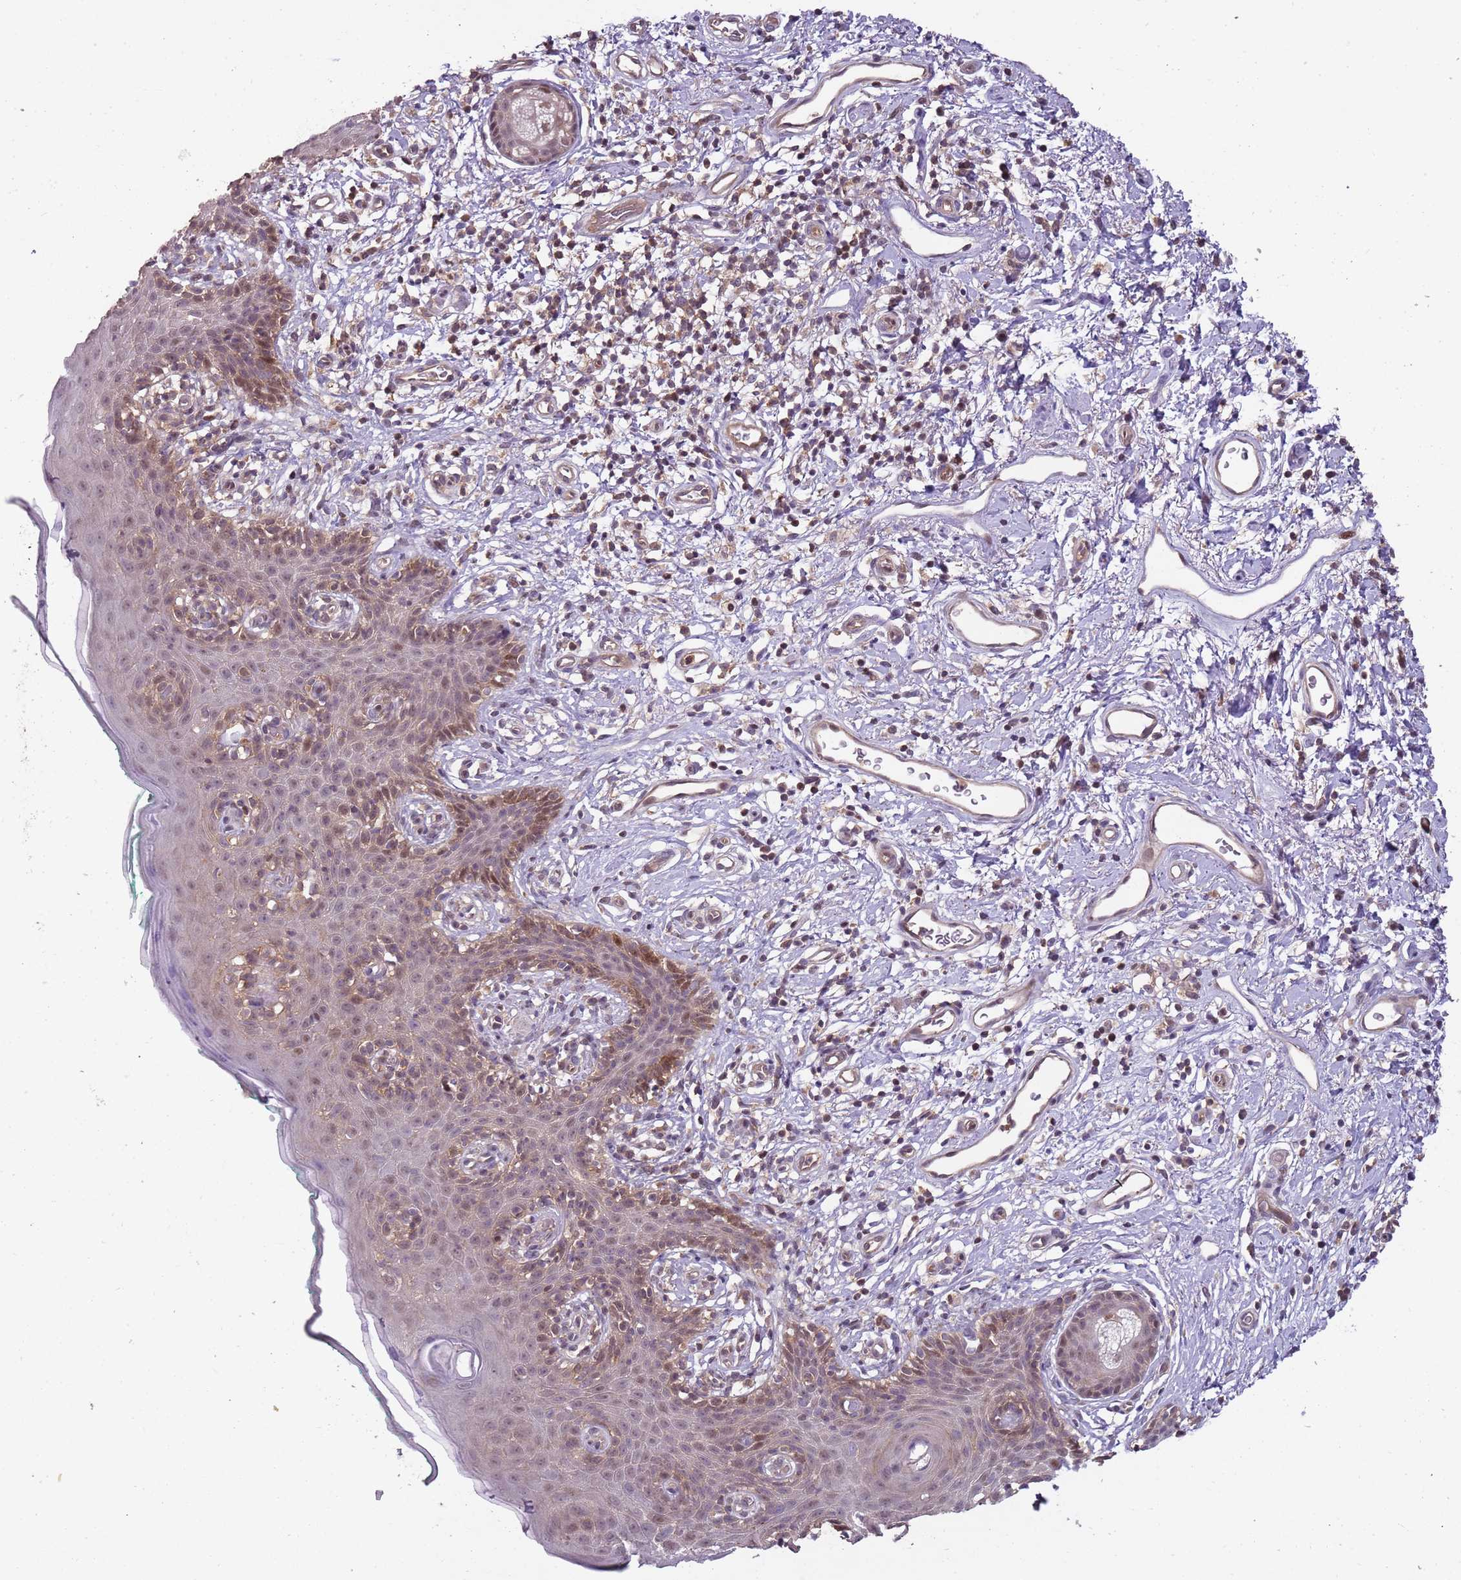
{"staining": {"intensity": "weak", "quantity": "25%-75%", "location": "cytoplasmic/membranous,nuclear"}, "tissue": "skin", "cell_type": "Epidermal cells", "image_type": "normal", "snomed": [{"axis": "morphology", "description": "Normal tissue, NOS"}, {"axis": "topography", "description": "Vulva"}], "caption": "Skin was stained to show a protein in brown. There is low levels of weak cytoplasmic/membranous,nuclear positivity in approximately 25%-75% of epidermal cells. (DAB IHC, brown staining for protein, blue staining for nuclei).", "gene": "GSTO2", "patient": {"sex": "female", "age": 66}}